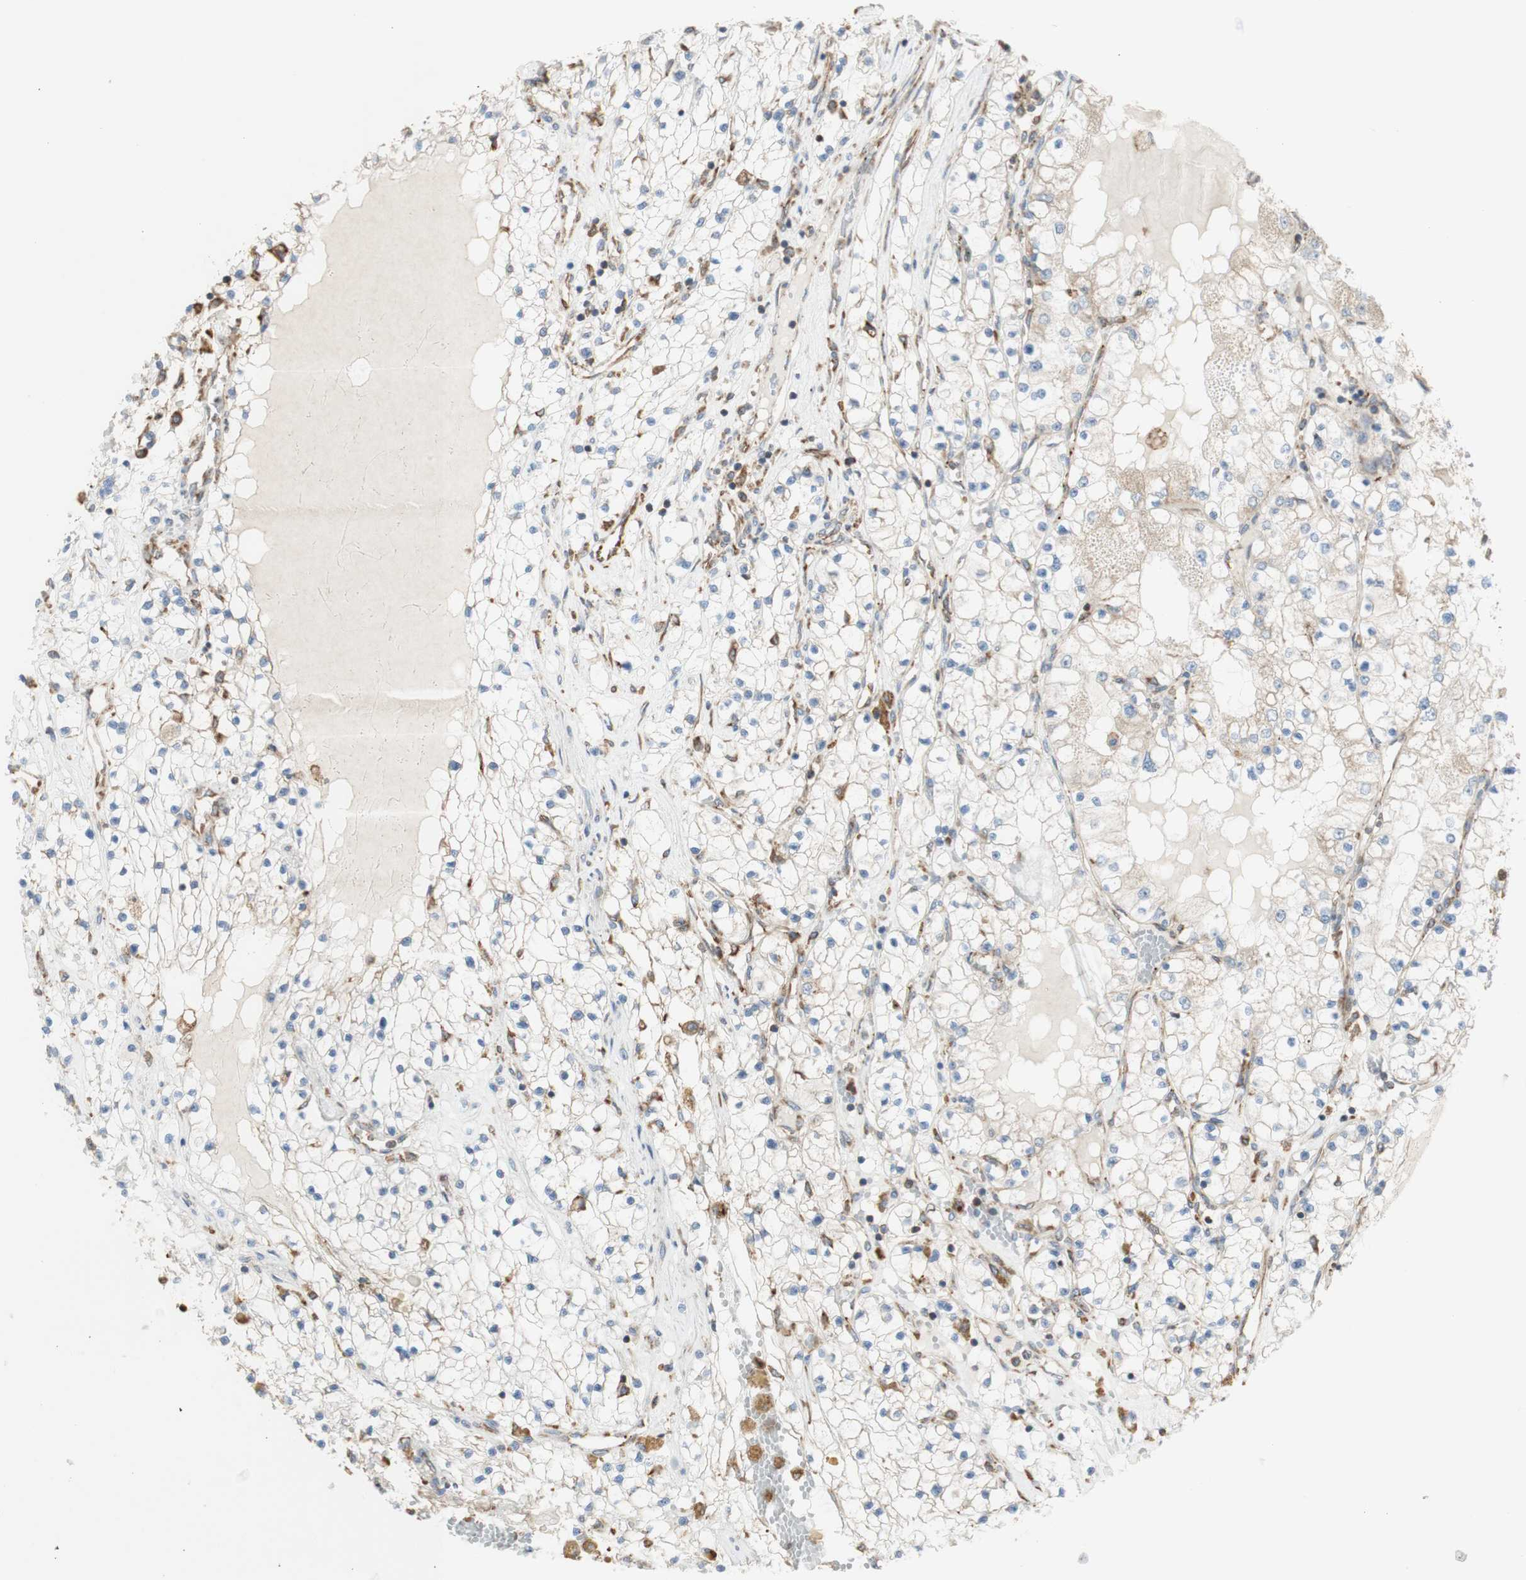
{"staining": {"intensity": "negative", "quantity": "none", "location": "none"}, "tissue": "renal cancer", "cell_type": "Tumor cells", "image_type": "cancer", "snomed": [{"axis": "morphology", "description": "Adenocarcinoma, NOS"}, {"axis": "topography", "description": "Kidney"}], "caption": "This image is of renal adenocarcinoma stained with immunohistochemistry to label a protein in brown with the nuclei are counter-stained blue. There is no staining in tumor cells. Nuclei are stained in blue.", "gene": "MANF", "patient": {"sex": "male", "age": 68}}